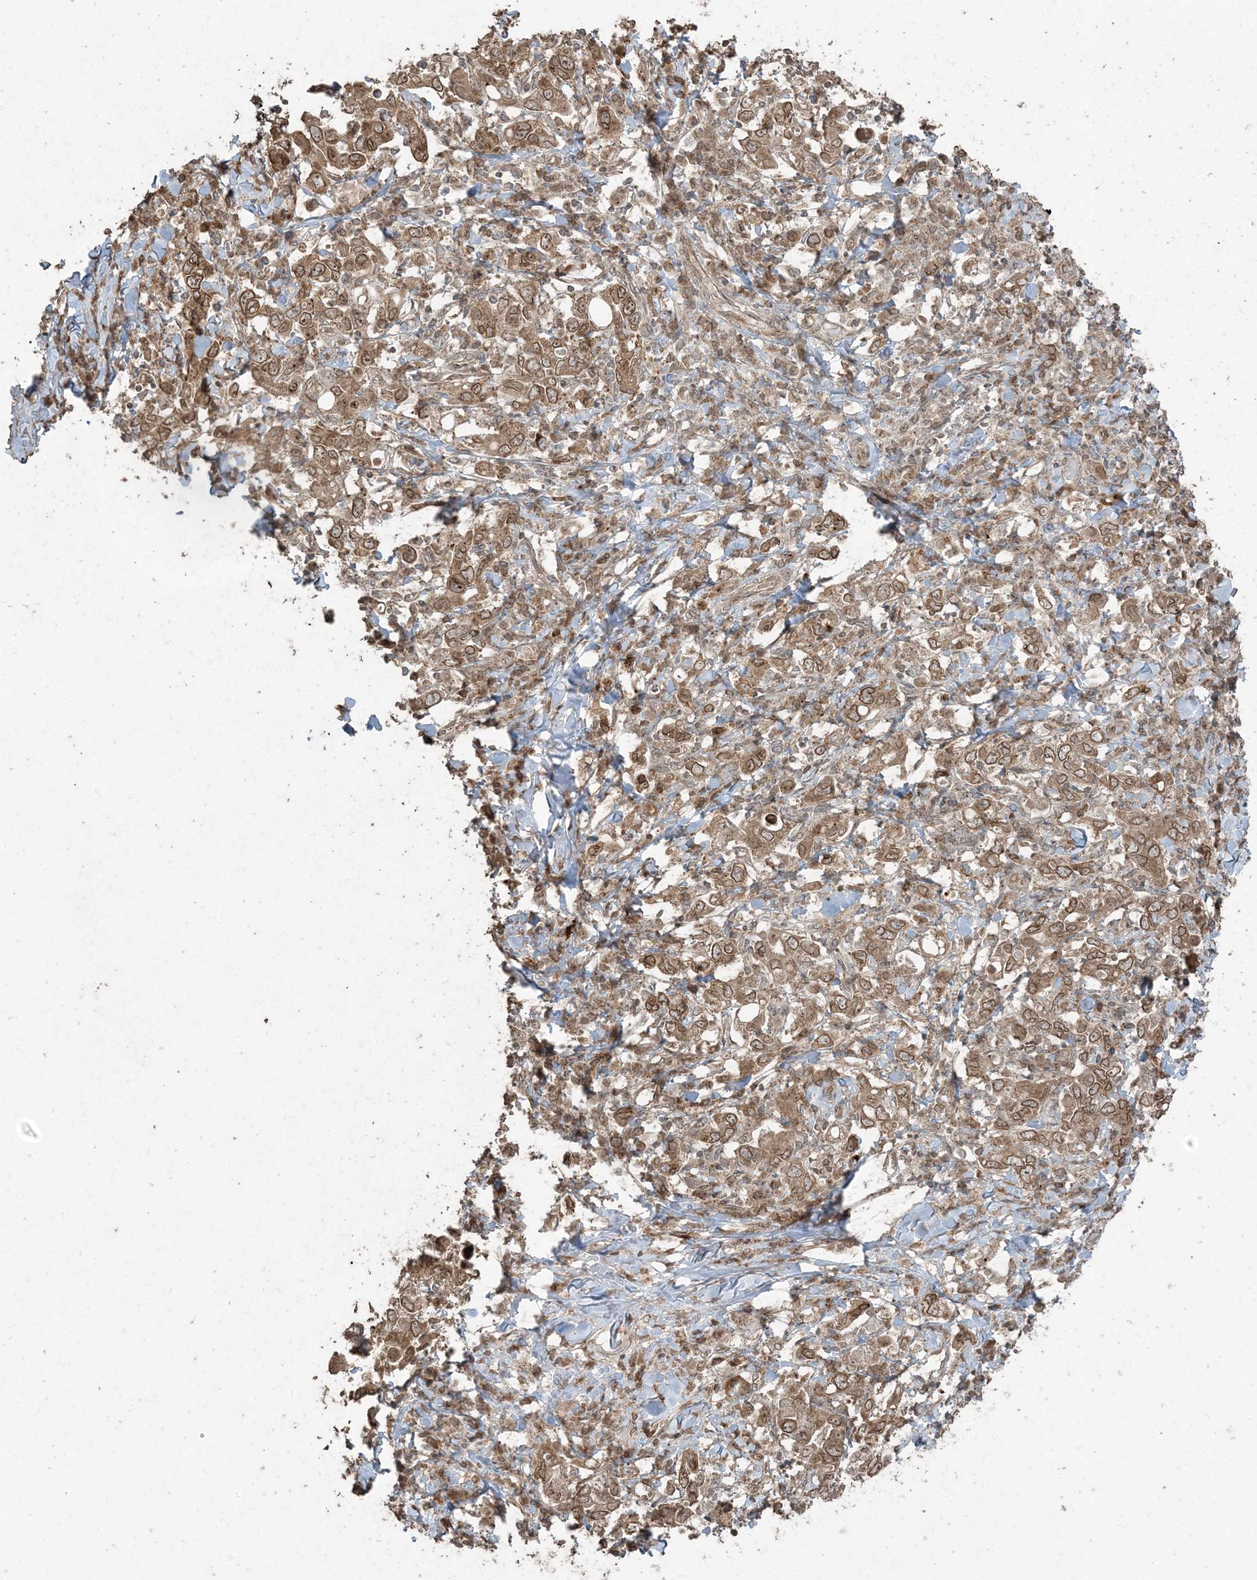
{"staining": {"intensity": "moderate", "quantity": ">75%", "location": "cytoplasmic/membranous,nuclear"}, "tissue": "stomach cancer", "cell_type": "Tumor cells", "image_type": "cancer", "snomed": [{"axis": "morphology", "description": "Adenocarcinoma, NOS"}, {"axis": "topography", "description": "Stomach, upper"}], "caption": "The photomicrograph exhibits staining of stomach adenocarcinoma, revealing moderate cytoplasmic/membranous and nuclear protein staining (brown color) within tumor cells.", "gene": "DDX19B", "patient": {"sex": "male", "age": 62}}